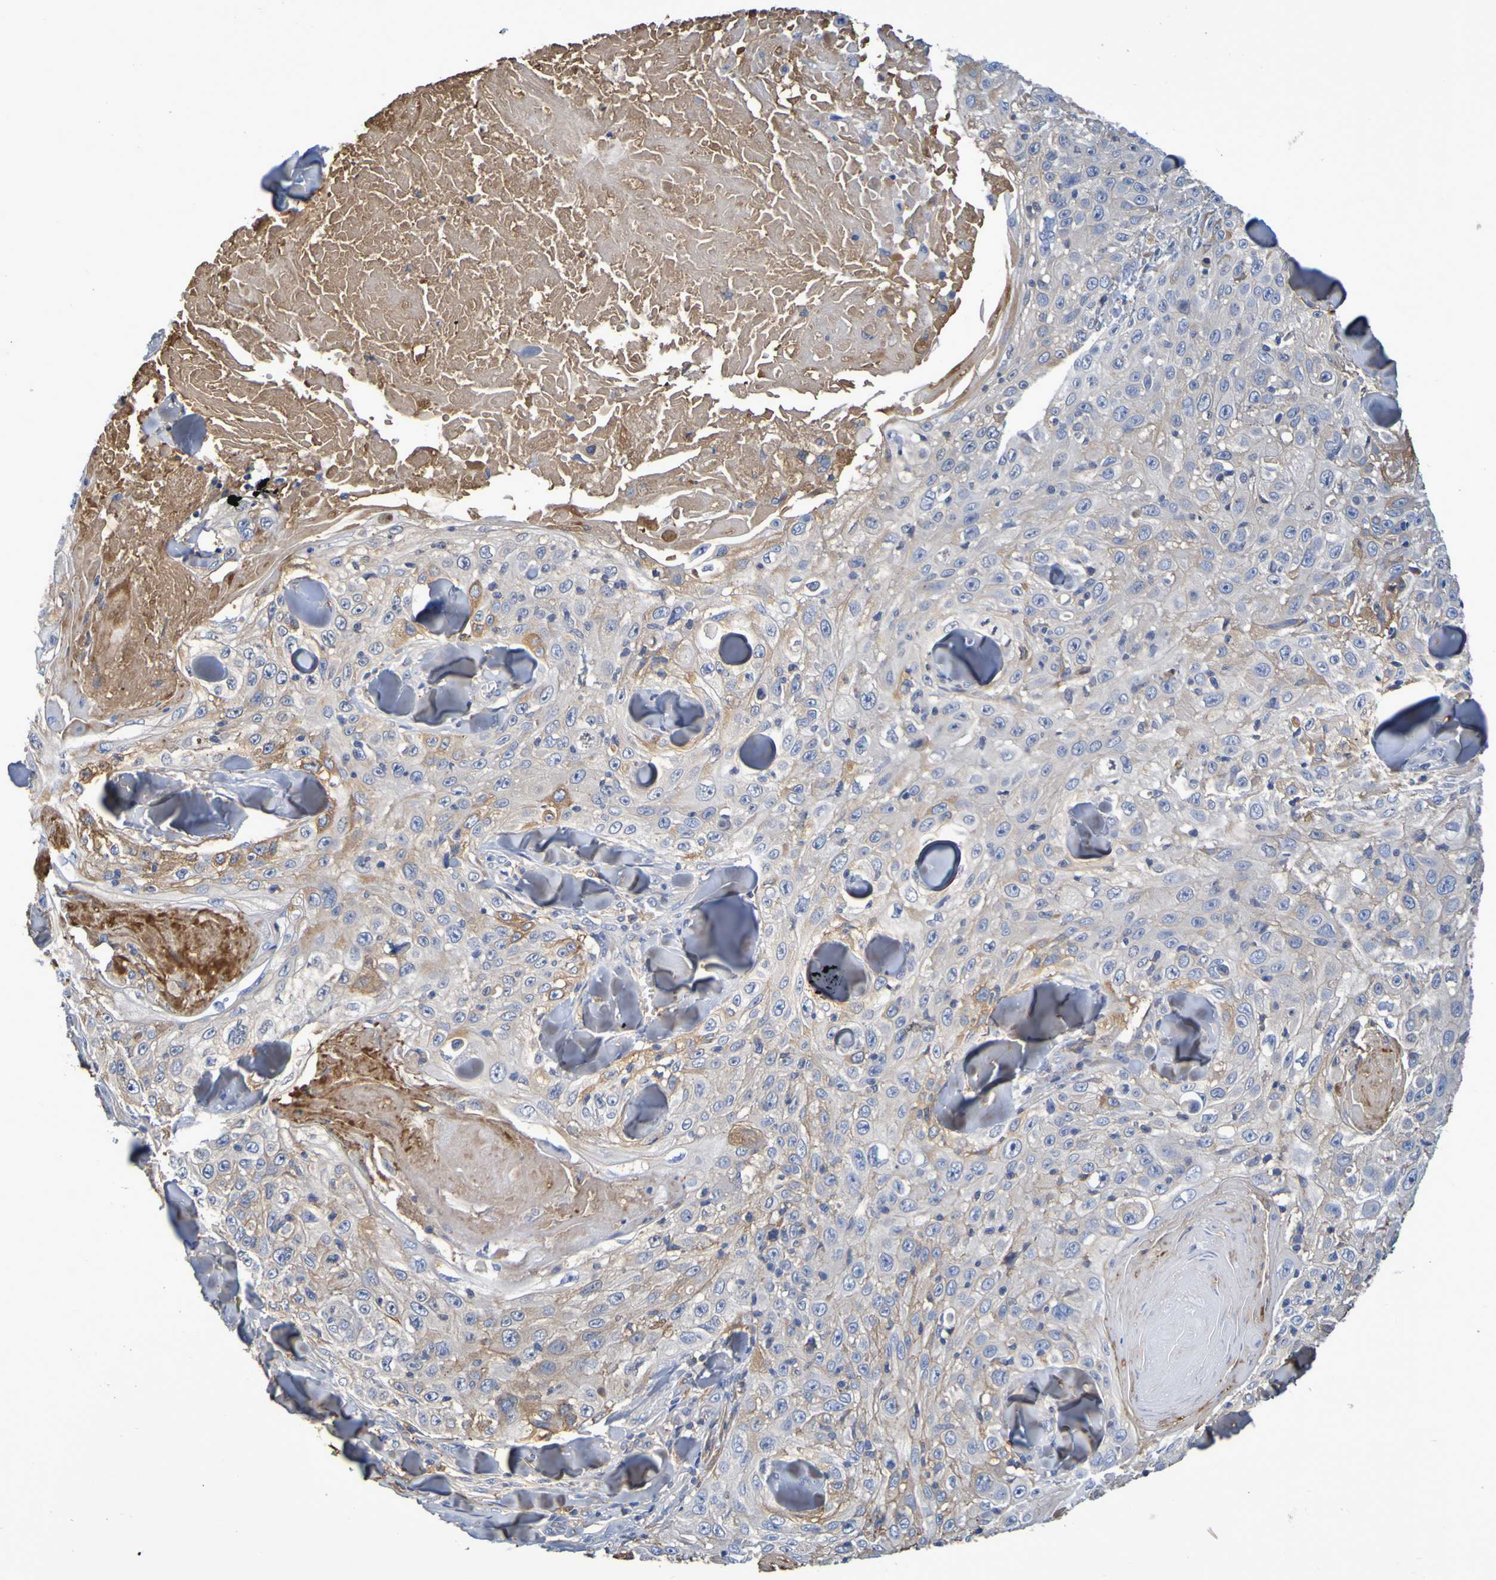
{"staining": {"intensity": "moderate", "quantity": "<25%", "location": "cytoplasmic/membranous"}, "tissue": "skin cancer", "cell_type": "Tumor cells", "image_type": "cancer", "snomed": [{"axis": "morphology", "description": "Squamous cell carcinoma, NOS"}, {"axis": "topography", "description": "Skin"}], "caption": "Immunohistochemistry of human skin squamous cell carcinoma reveals low levels of moderate cytoplasmic/membranous expression in about <25% of tumor cells. Nuclei are stained in blue.", "gene": "GAB3", "patient": {"sex": "male", "age": 86}}